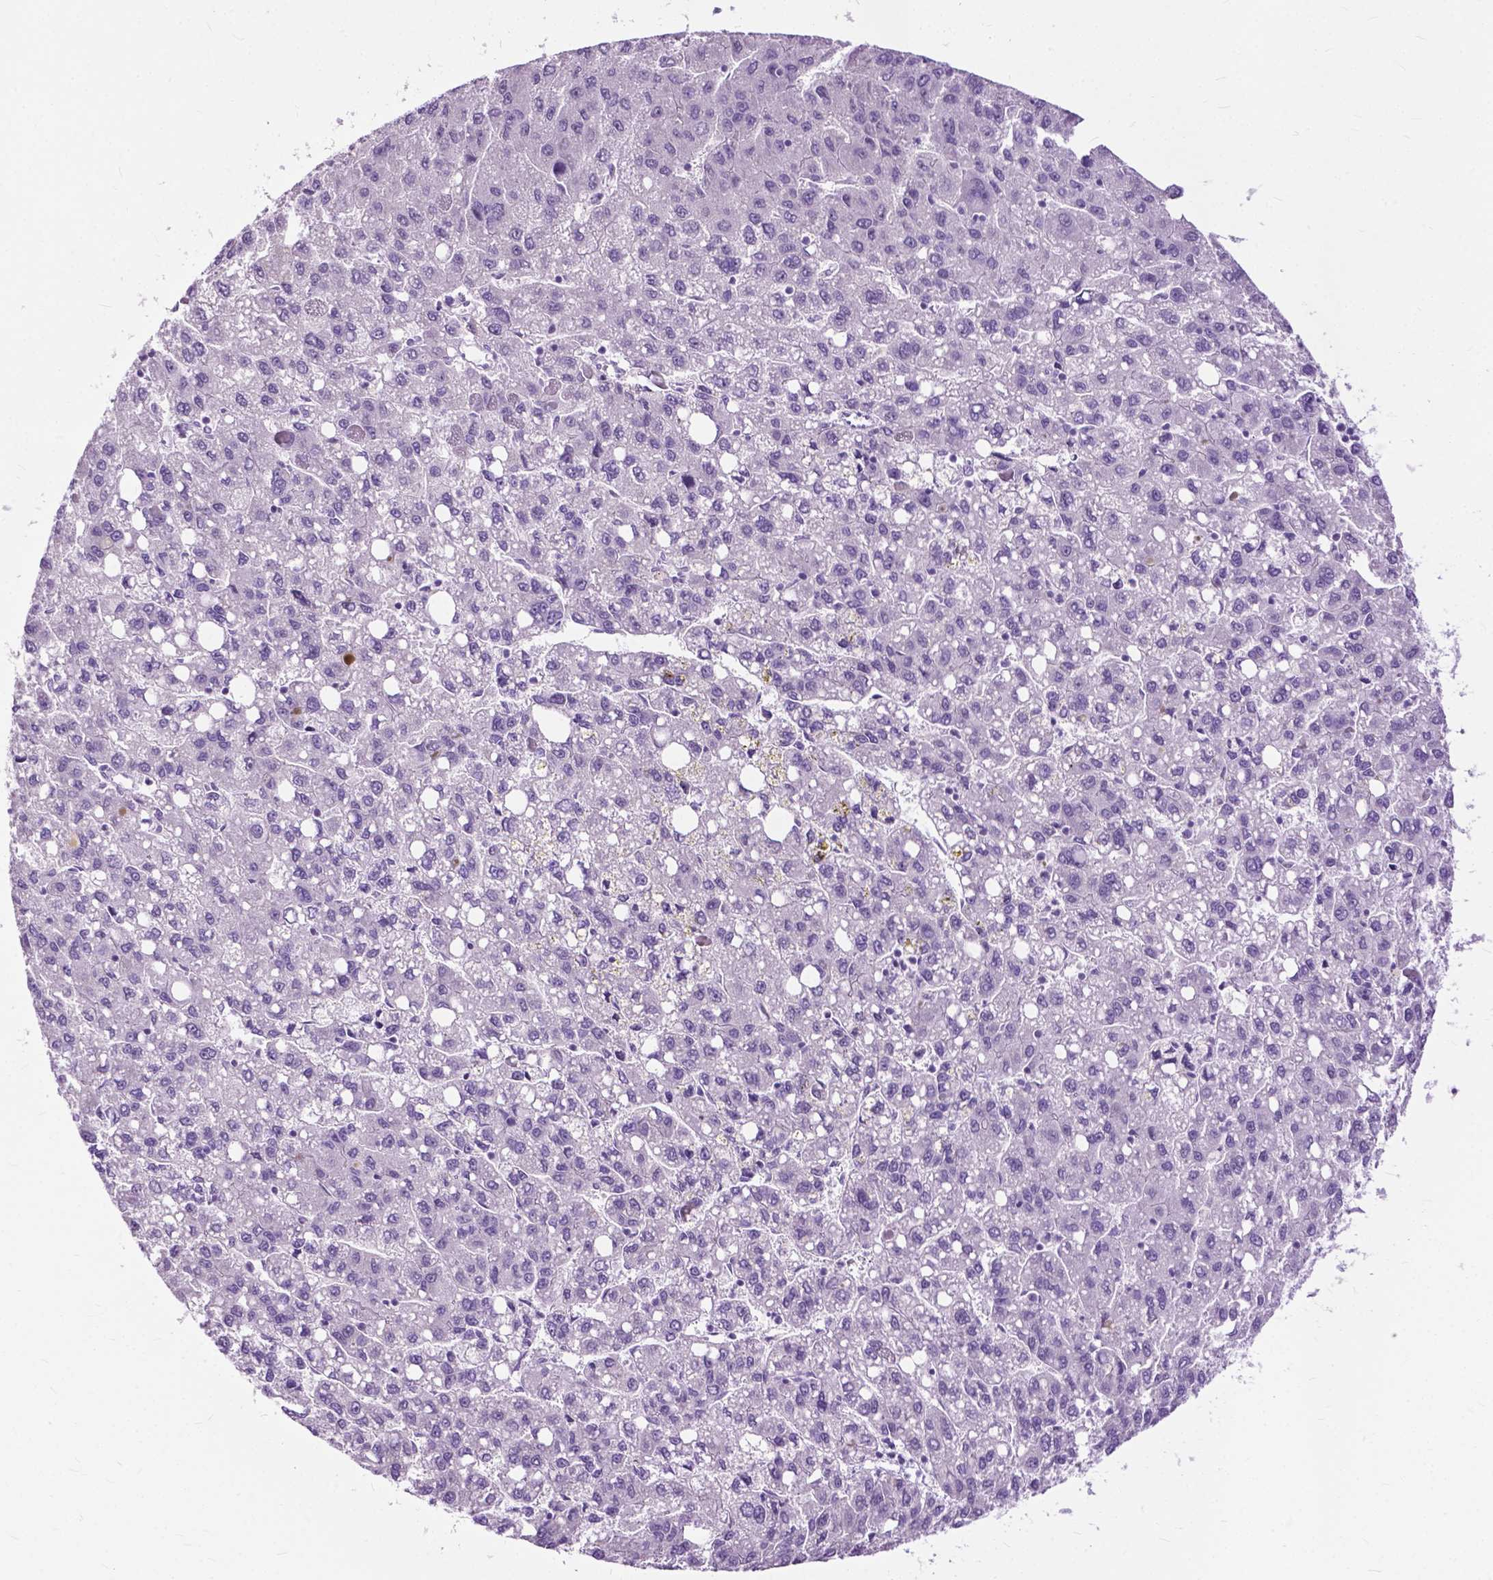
{"staining": {"intensity": "negative", "quantity": "none", "location": "none"}, "tissue": "liver cancer", "cell_type": "Tumor cells", "image_type": "cancer", "snomed": [{"axis": "morphology", "description": "Carcinoma, Hepatocellular, NOS"}, {"axis": "topography", "description": "Liver"}], "caption": "Tumor cells are negative for brown protein staining in liver hepatocellular carcinoma. (Brightfield microscopy of DAB IHC at high magnification).", "gene": "GPR37L1", "patient": {"sex": "female", "age": 82}}